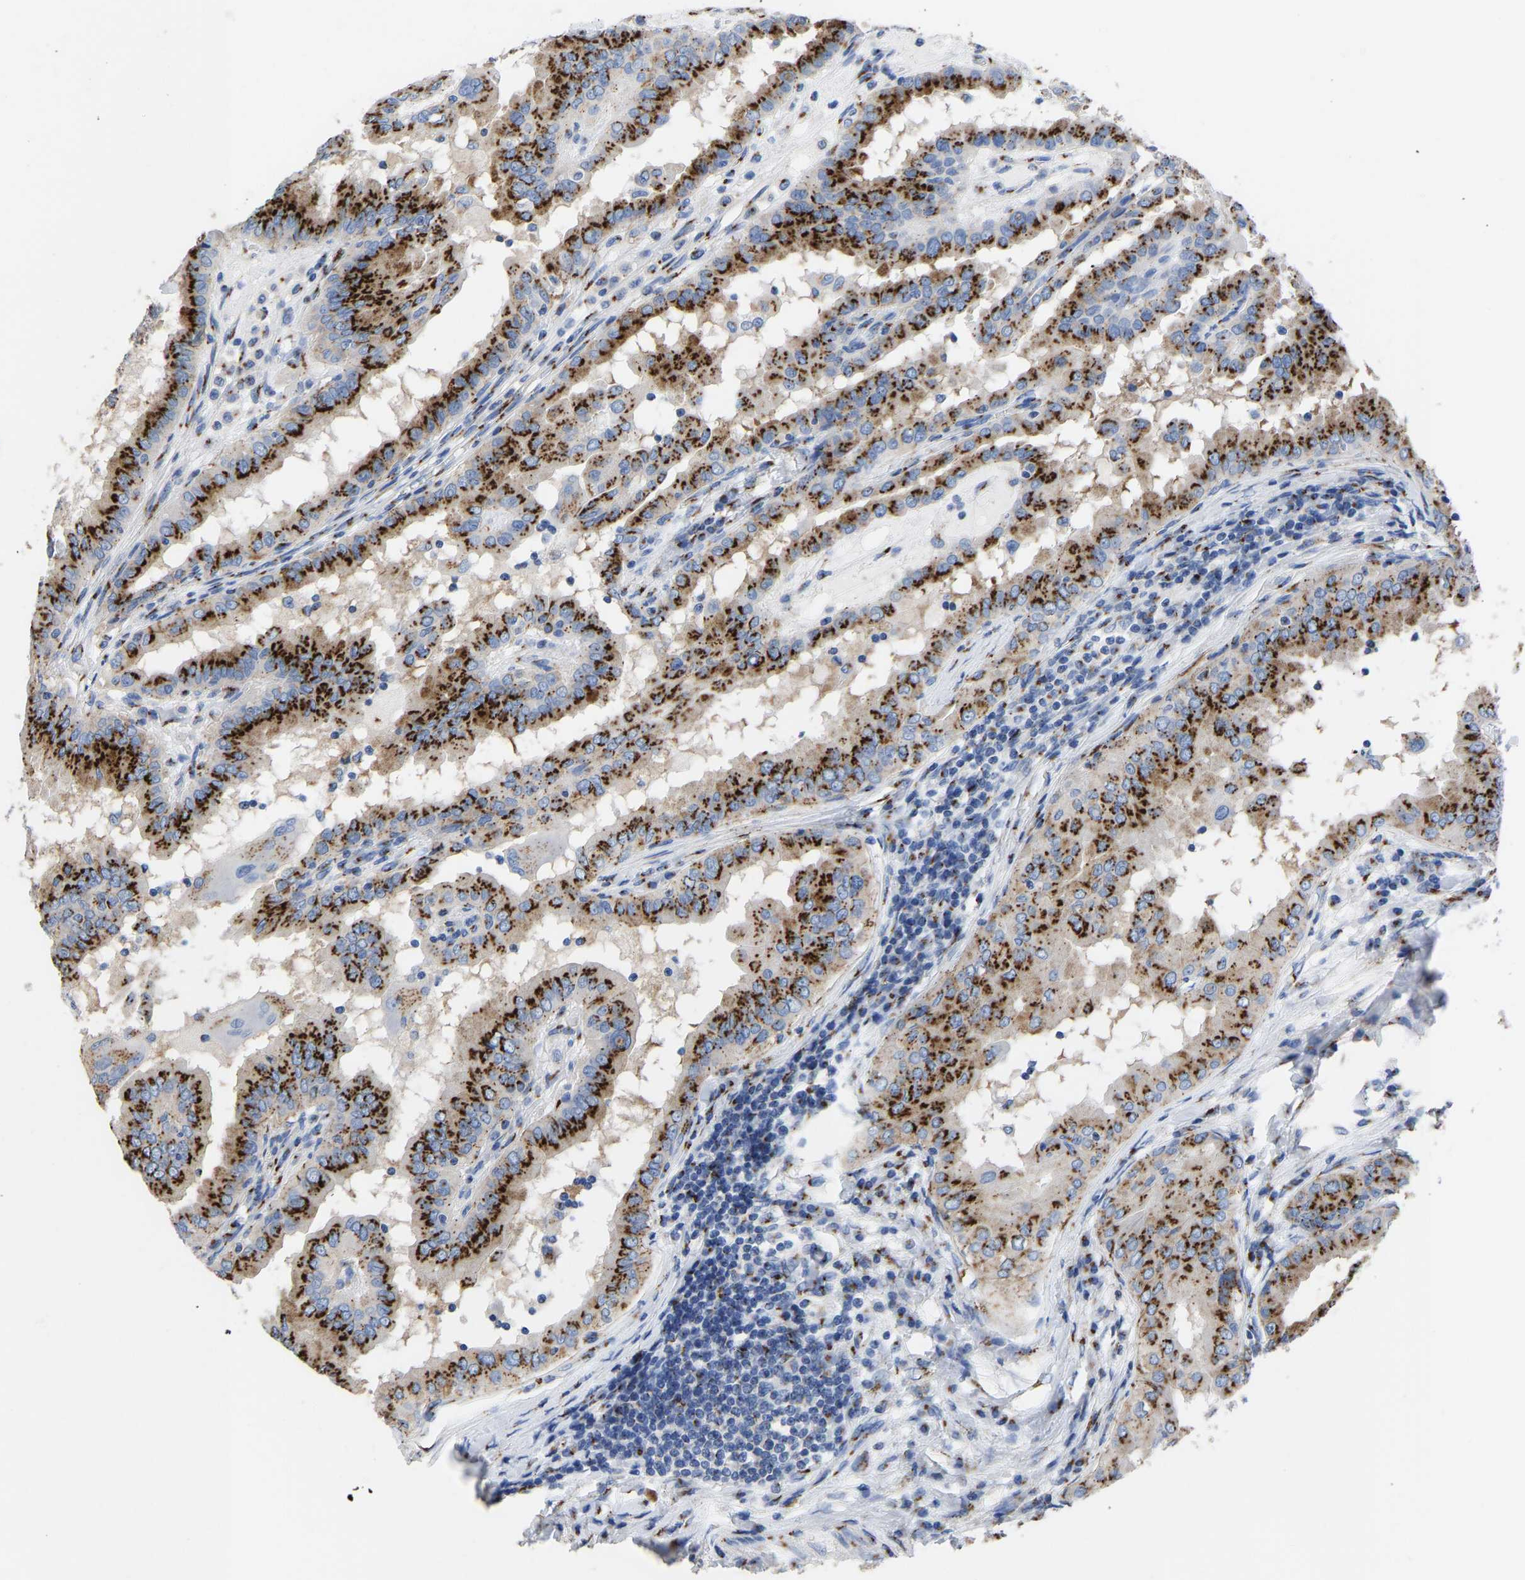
{"staining": {"intensity": "strong", "quantity": ">75%", "location": "cytoplasmic/membranous"}, "tissue": "thyroid cancer", "cell_type": "Tumor cells", "image_type": "cancer", "snomed": [{"axis": "morphology", "description": "Papillary adenocarcinoma, NOS"}, {"axis": "topography", "description": "Thyroid gland"}], "caption": "Immunohistochemical staining of human thyroid cancer (papillary adenocarcinoma) exhibits high levels of strong cytoplasmic/membranous protein expression in approximately >75% of tumor cells.", "gene": "TMEM87A", "patient": {"sex": "male", "age": 33}}